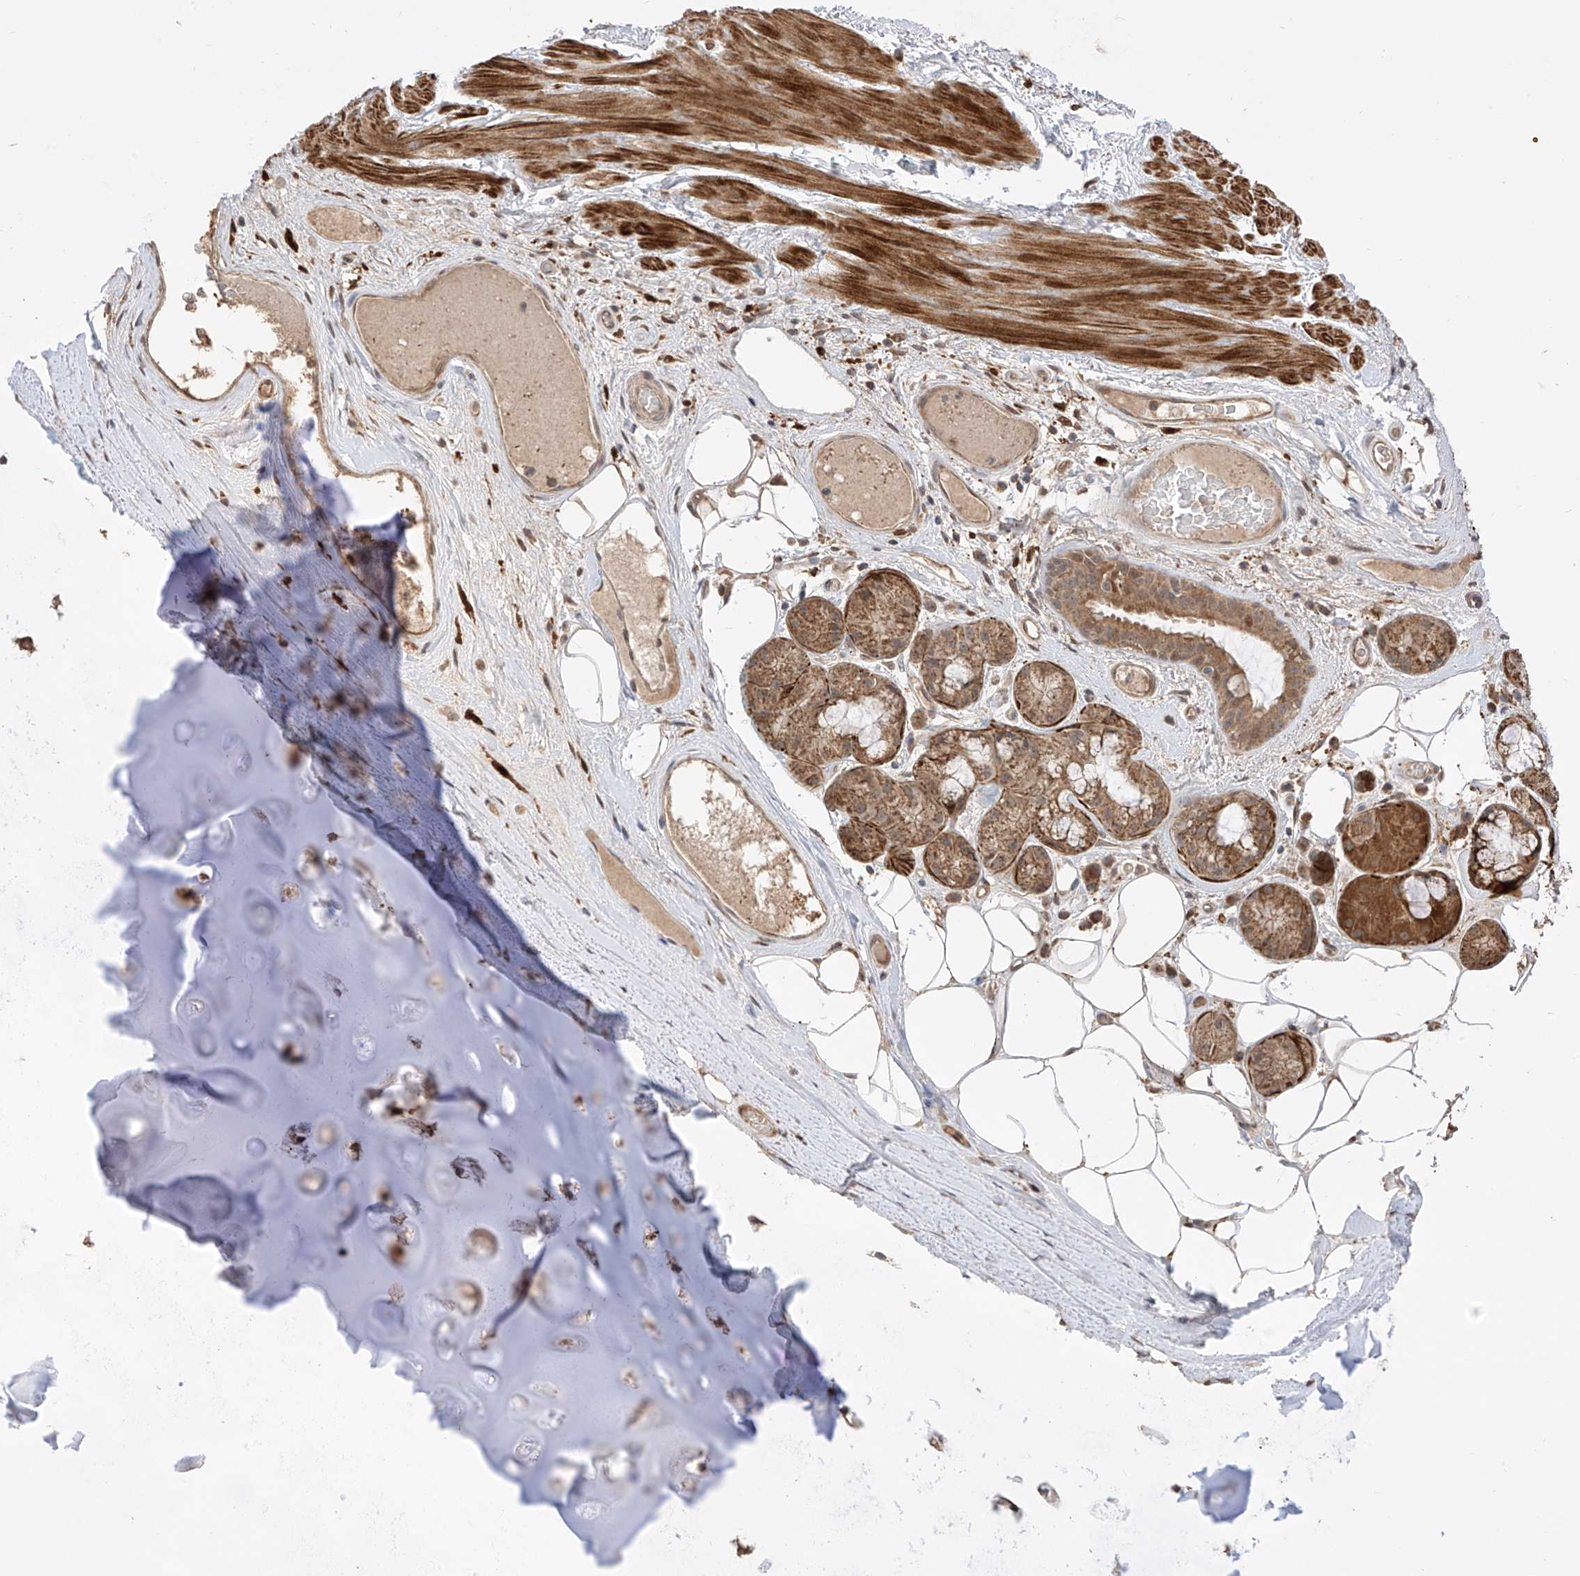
{"staining": {"intensity": "weak", "quantity": "25%-75%", "location": "cytoplasmic/membranous"}, "tissue": "adipose tissue", "cell_type": "Adipocytes", "image_type": "normal", "snomed": [{"axis": "morphology", "description": "Normal tissue, NOS"}, {"axis": "morphology", "description": "Squamous cell carcinoma, NOS"}, {"axis": "topography", "description": "Lymph node"}, {"axis": "topography", "description": "Bronchus"}, {"axis": "topography", "description": "Lung"}], "caption": "High-magnification brightfield microscopy of benign adipose tissue stained with DAB (brown) and counterstained with hematoxylin (blue). adipocytes exhibit weak cytoplasmic/membranous positivity is present in approximately25%-75% of cells.", "gene": "LATS1", "patient": {"sex": "male", "age": 66}}